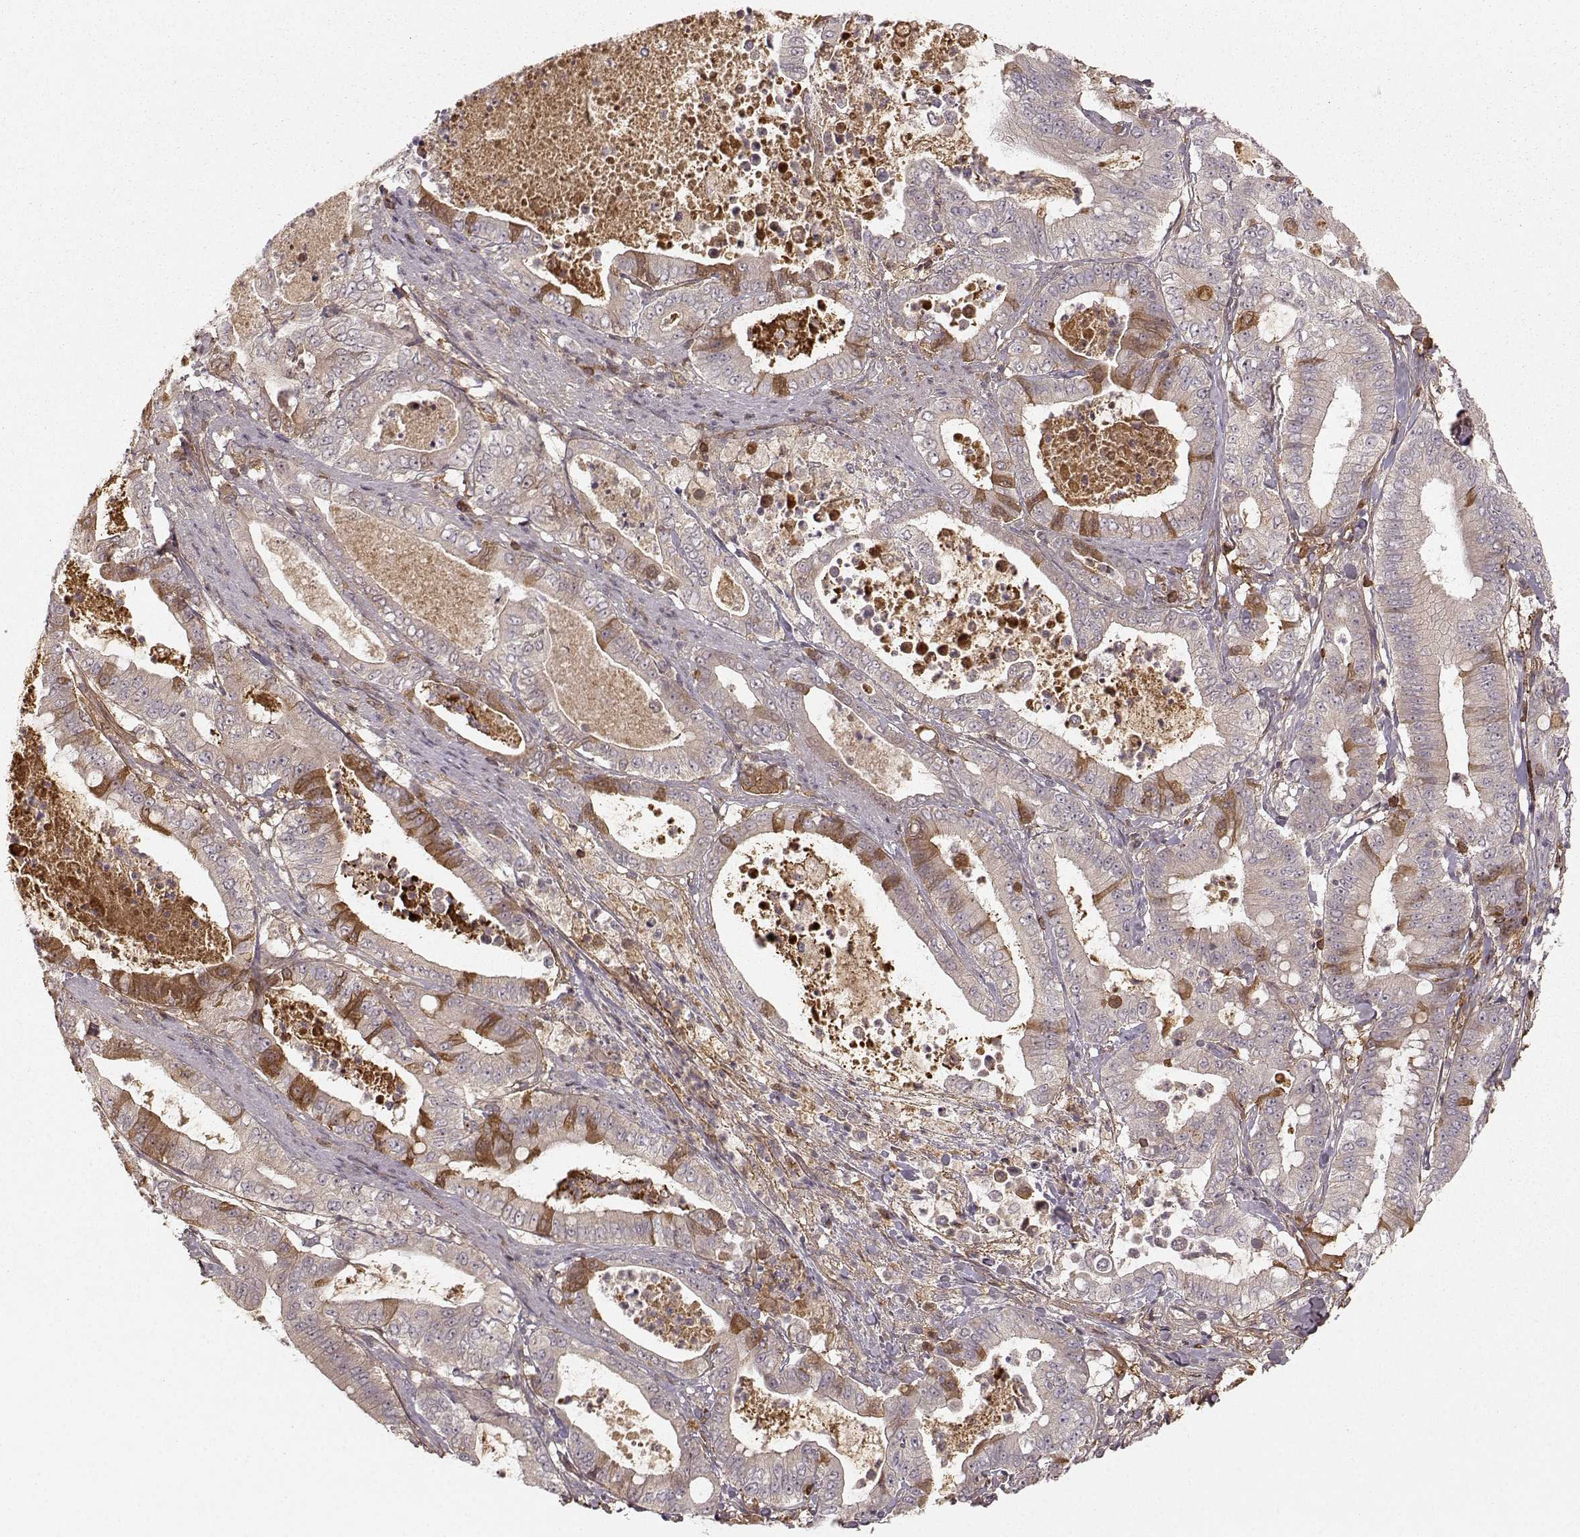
{"staining": {"intensity": "moderate", "quantity": "<25%", "location": "cytoplasmic/membranous"}, "tissue": "pancreatic cancer", "cell_type": "Tumor cells", "image_type": "cancer", "snomed": [{"axis": "morphology", "description": "Adenocarcinoma, NOS"}, {"axis": "topography", "description": "Pancreas"}], "caption": "IHC staining of pancreatic cancer, which demonstrates low levels of moderate cytoplasmic/membranous positivity in approximately <25% of tumor cells indicating moderate cytoplasmic/membranous protein expression. The staining was performed using DAB (brown) for protein detection and nuclei were counterstained in hematoxylin (blue).", "gene": "WNT6", "patient": {"sex": "male", "age": 71}}